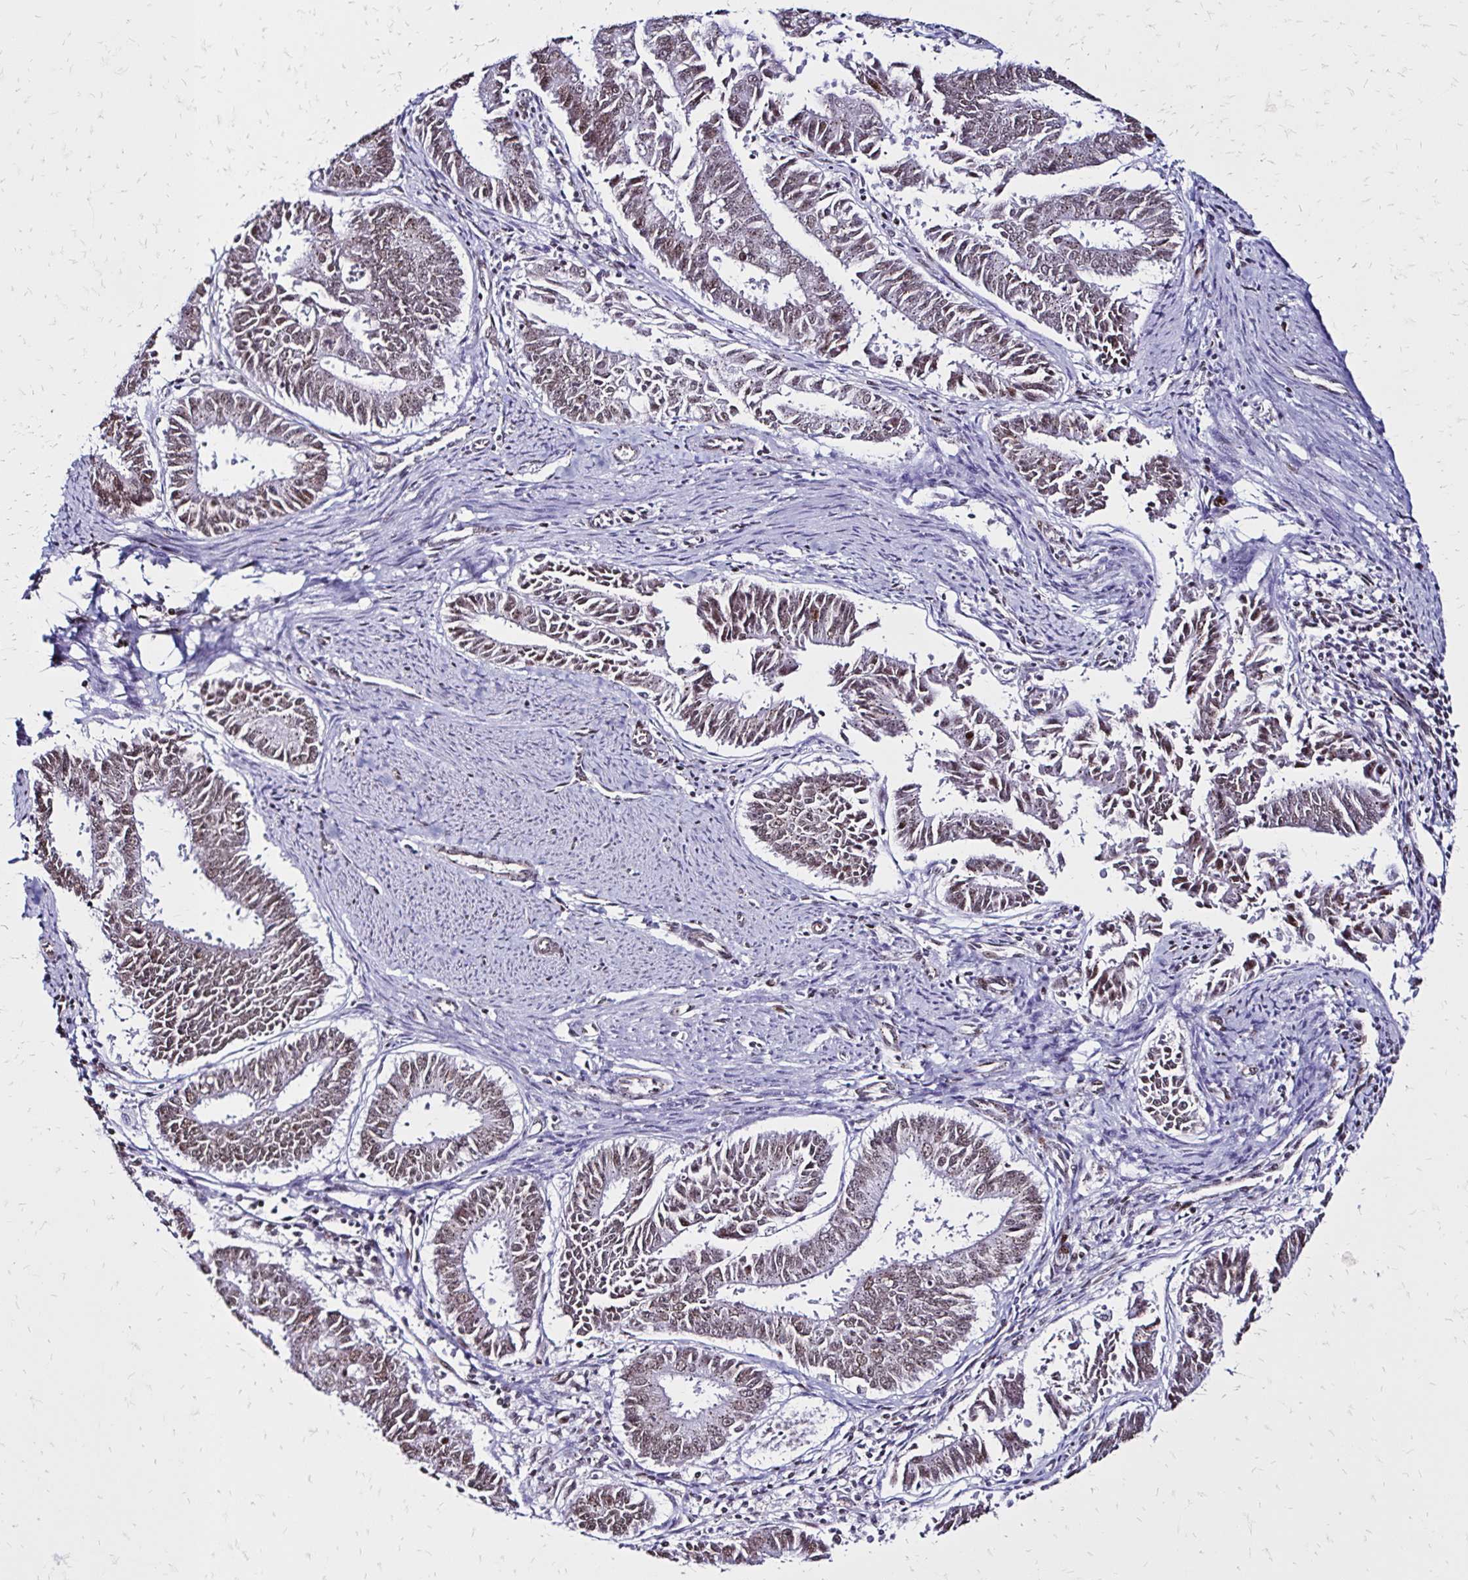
{"staining": {"intensity": "weak", "quantity": "25%-75%", "location": "cytoplasmic/membranous,nuclear"}, "tissue": "endometrial cancer", "cell_type": "Tumor cells", "image_type": "cancer", "snomed": [{"axis": "morphology", "description": "Adenocarcinoma, NOS"}, {"axis": "topography", "description": "Endometrium"}], "caption": "Endometrial cancer (adenocarcinoma) was stained to show a protein in brown. There is low levels of weak cytoplasmic/membranous and nuclear staining in approximately 25%-75% of tumor cells.", "gene": "TOB1", "patient": {"sex": "female", "age": 73}}